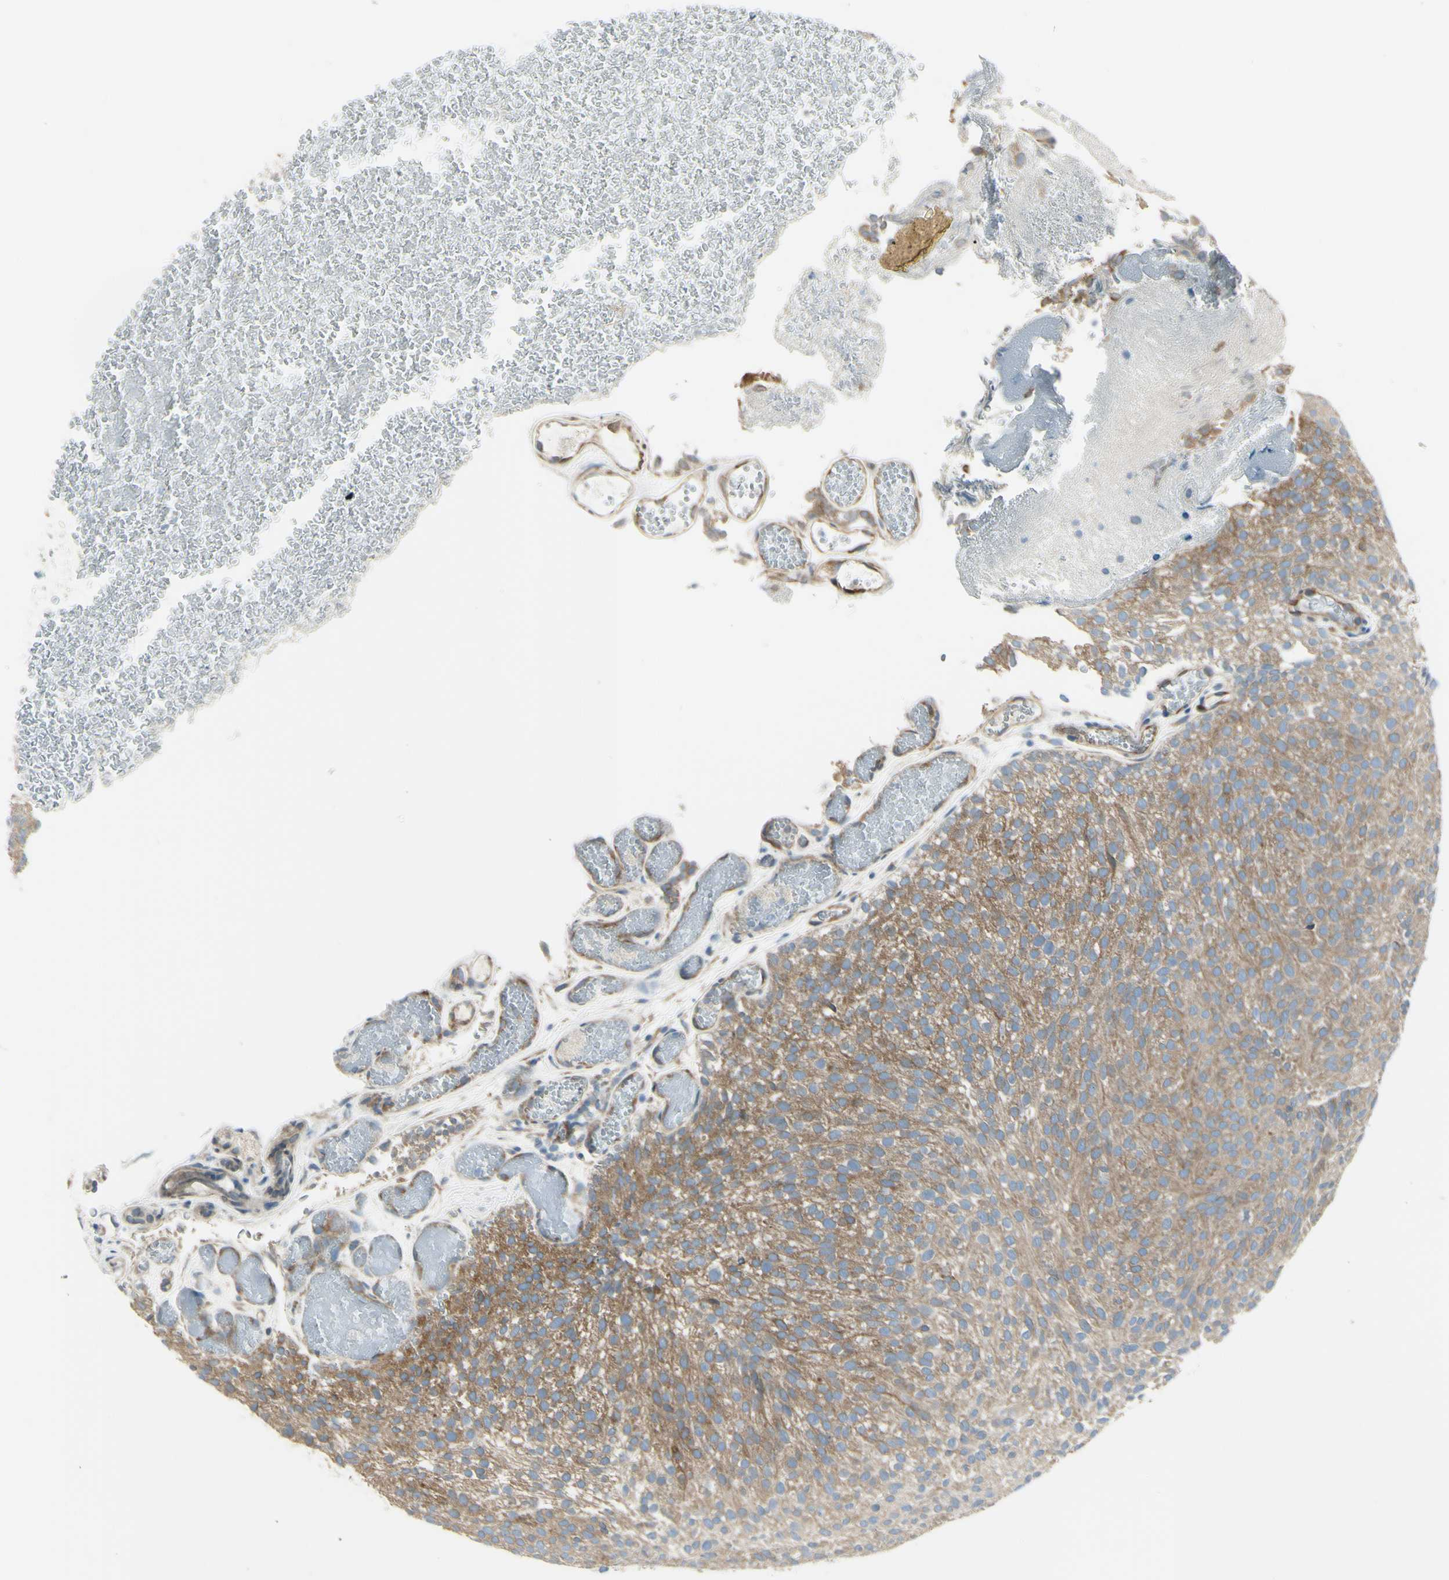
{"staining": {"intensity": "moderate", "quantity": ">75%", "location": "cytoplasmic/membranous"}, "tissue": "urothelial cancer", "cell_type": "Tumor cells", "image_type": "cancer", "snomed": [{"axis": "morphology", "description": "Urothelial carcinoma, Low grade"}, {"axis": "topography", "description": "Urinary bladder"}], "caption": "Immunohistochemical staining of low-grade urothelial carcinoma reveals medium levels of moderate cytoplasmic/membranous protein expression in about >75% of tumor cells. Immunohistochemistry (ihc) stains the protein in brown and the nuclei are stained blue.", "gene": "SELENOS", "patient": {"sex": "male", "age": 78}}